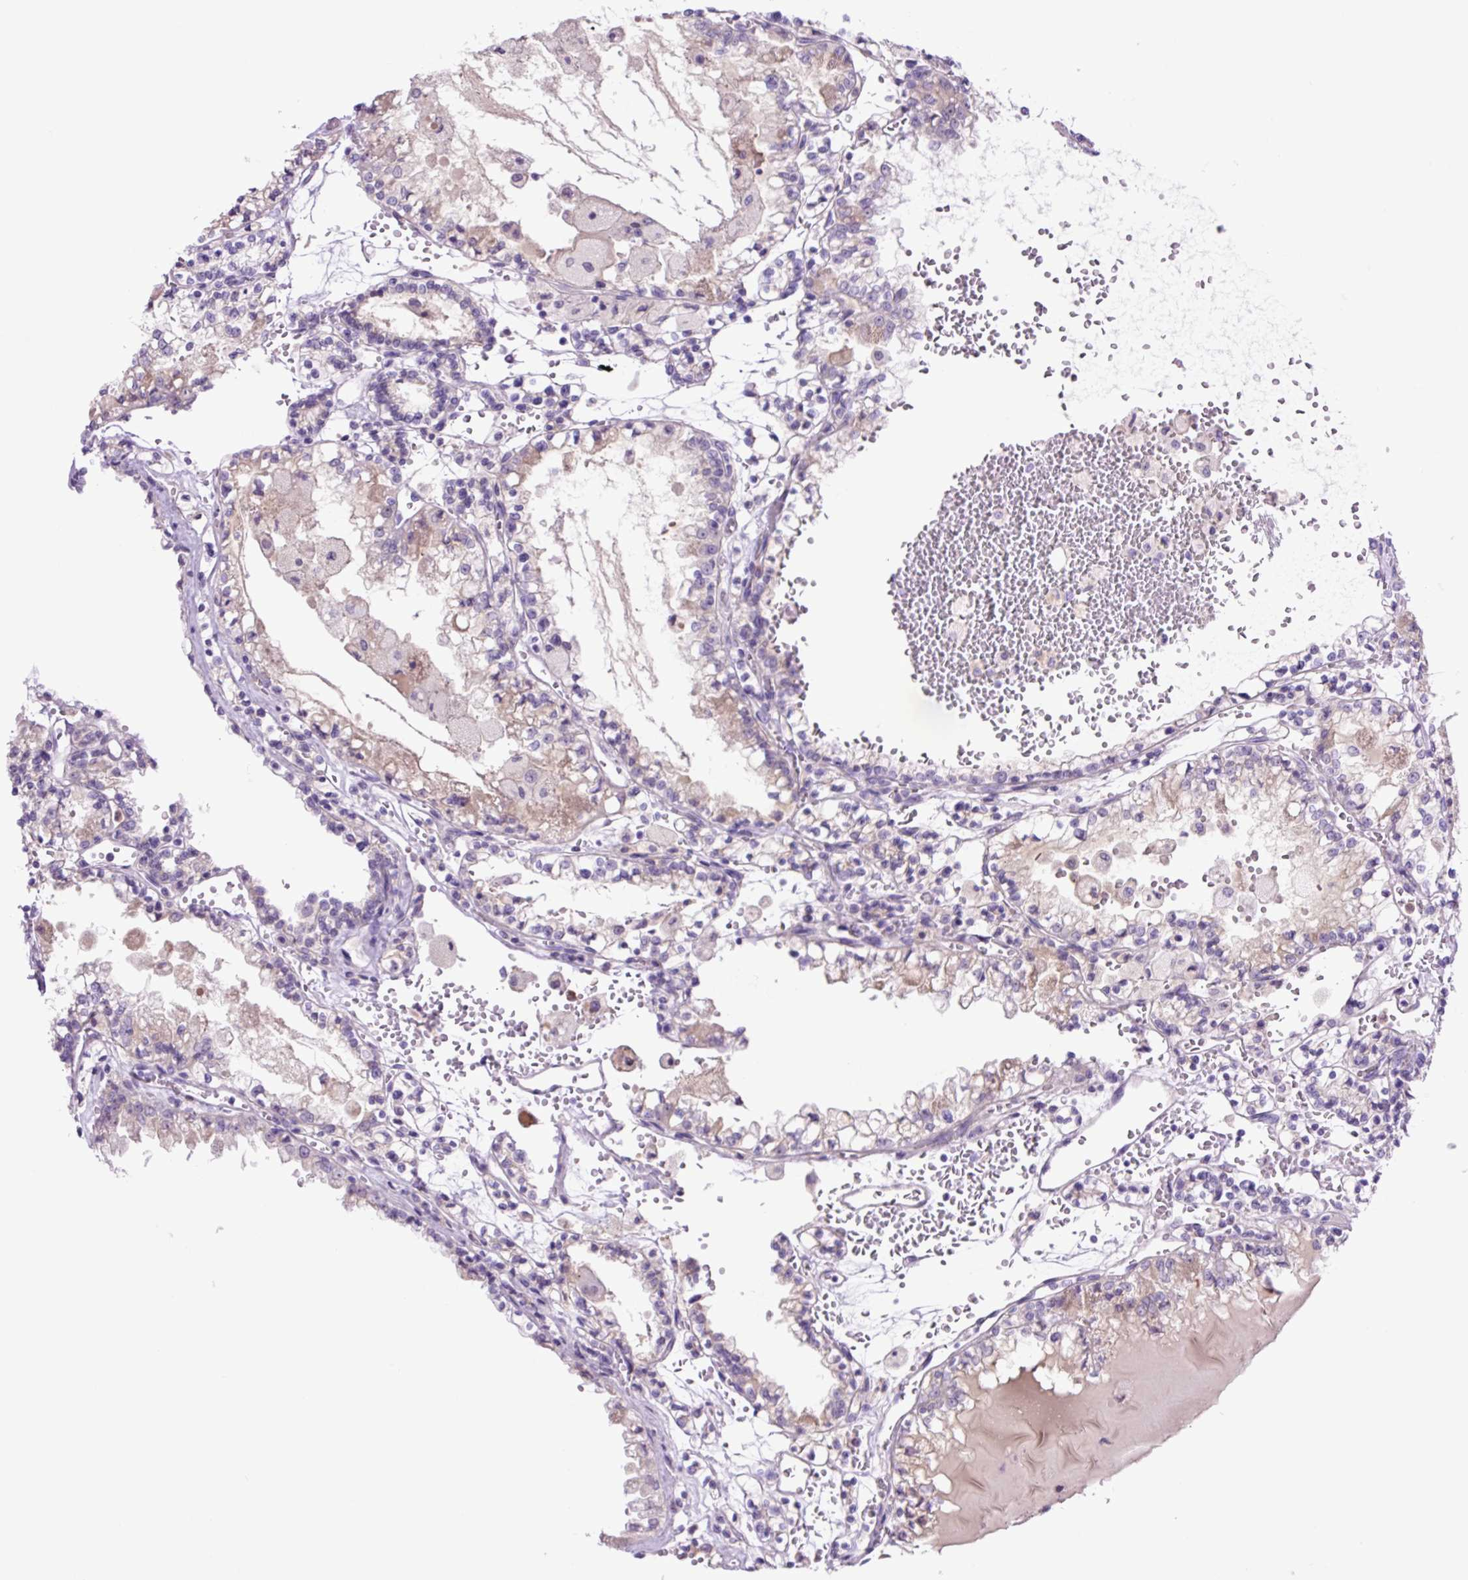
{"staining": {"intensity": "negative", "quantity": "none", "location": "none"}, "tissue": "renal cancer", "cell_type": "Tumor cells", "image_type": "cancer", "snomed": [{"axis": "morphology", "description": "Adenocarcinoma, NOS"}, {"axis": "topography", "description": "Kidney"}], "caption": "Tumor cells are negative for brown protein staining in renal adenocarcinoma.", "gene": "MFSD3", "patient": {"sex": "female", "age": 56}}